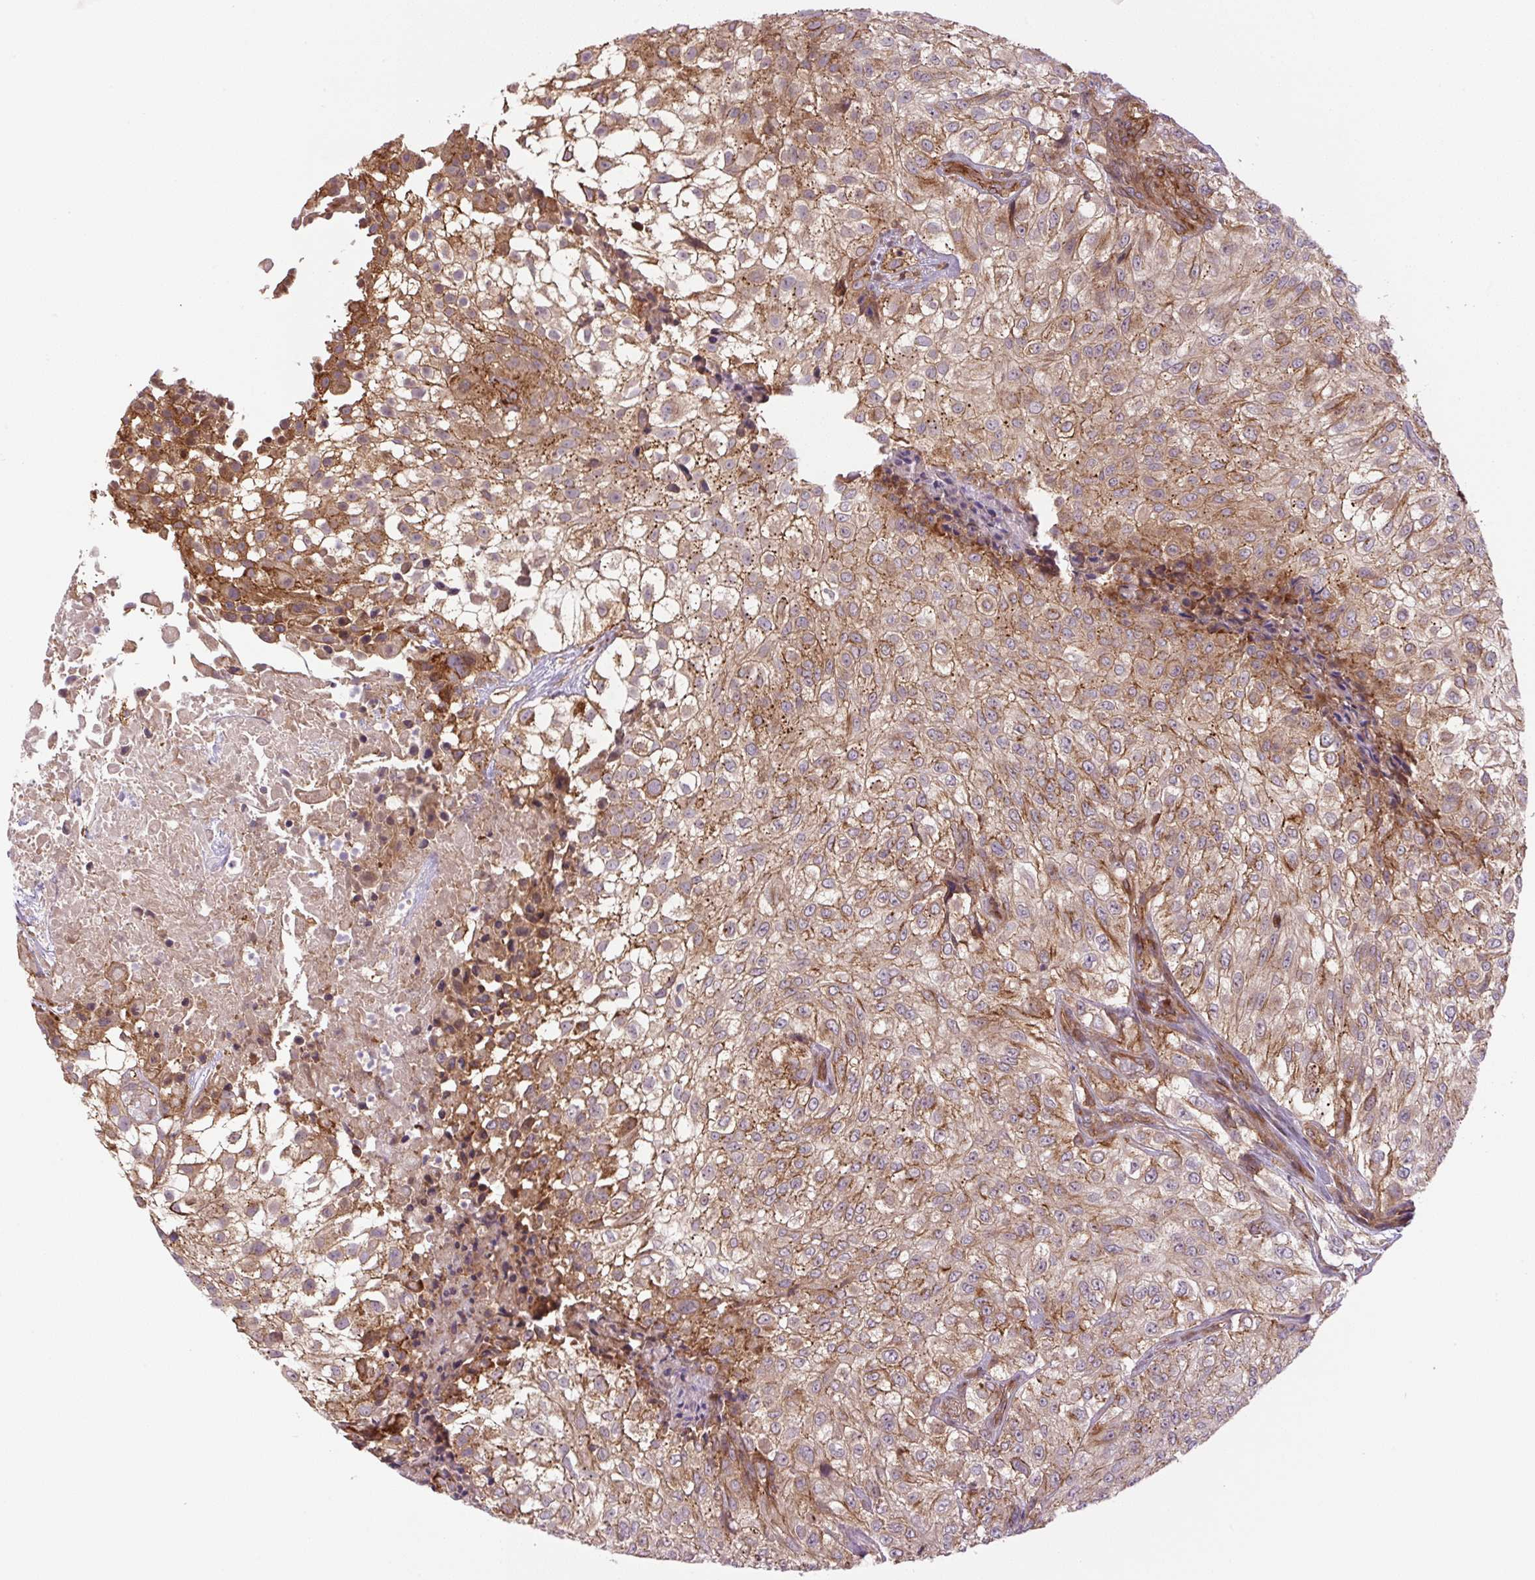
{"staining": {"intensity": "moderate", "quantity": ">75%", "location": "cytoplasmic/membranous"}, "tissue": "urothelial cancer", "cell_type": "Tumor cells", "image_type": "cancer", "snomed": [{"axis": "morphology", "description": "Urothelial carcinoma, High grade"}, {"axis": "topography", "description": "Urinary bladder"}], "caption": "A medium amount of moderate cytoplasmic/membranous staining is present in approximately >75% of tumor cells in urothelial cancer tissue. (brown staining indicates protein expression, while blue staining denotes nuclei).", "gene": "SEPTIN10", "patient": {"sex": "male", "age": 56}}